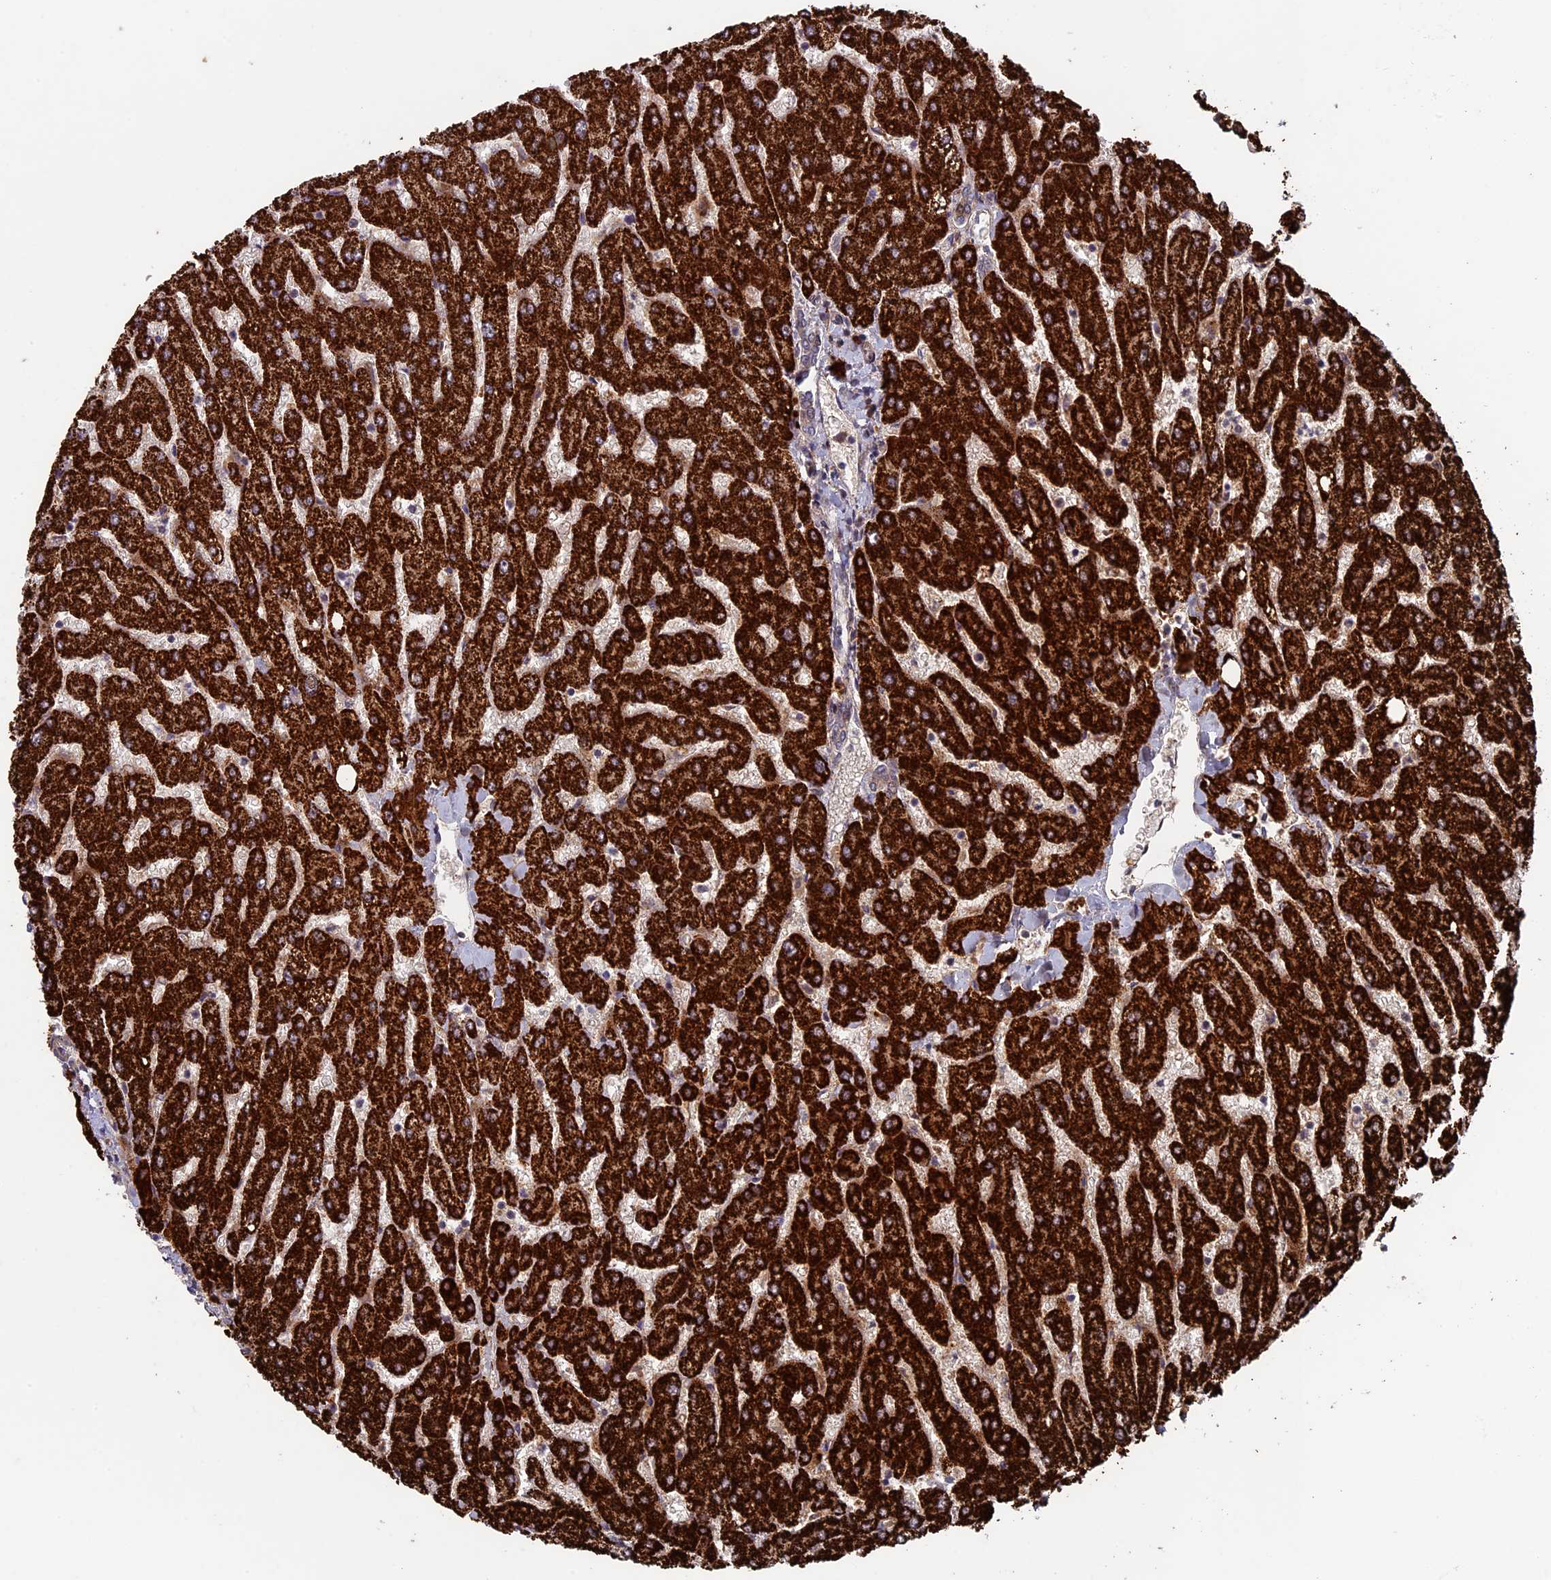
{"staining": {"intensity": "weak", "quantity": "<25%", "location": "cytoplasmic/membranous"}, "tissue": "liver", "cell_type": "Cholangiocytes", "image_type": "normal", "snomed": [{"axis": "morphology", "description": "Normal tissue, NOS"}, {"axis": "topography", "description": "Liver"}], "caption": "Benign liver was stained to show a protein in brown. There is no significant positivity in cholangiocytes. The staining was performed using DAB to visualize the protein expression in brown, while the nuclei were stained in blue with hematoxylin (Magnification: 20x).", "gene": "RCCD1", "patient": {"sex": "male", "age": 55}}